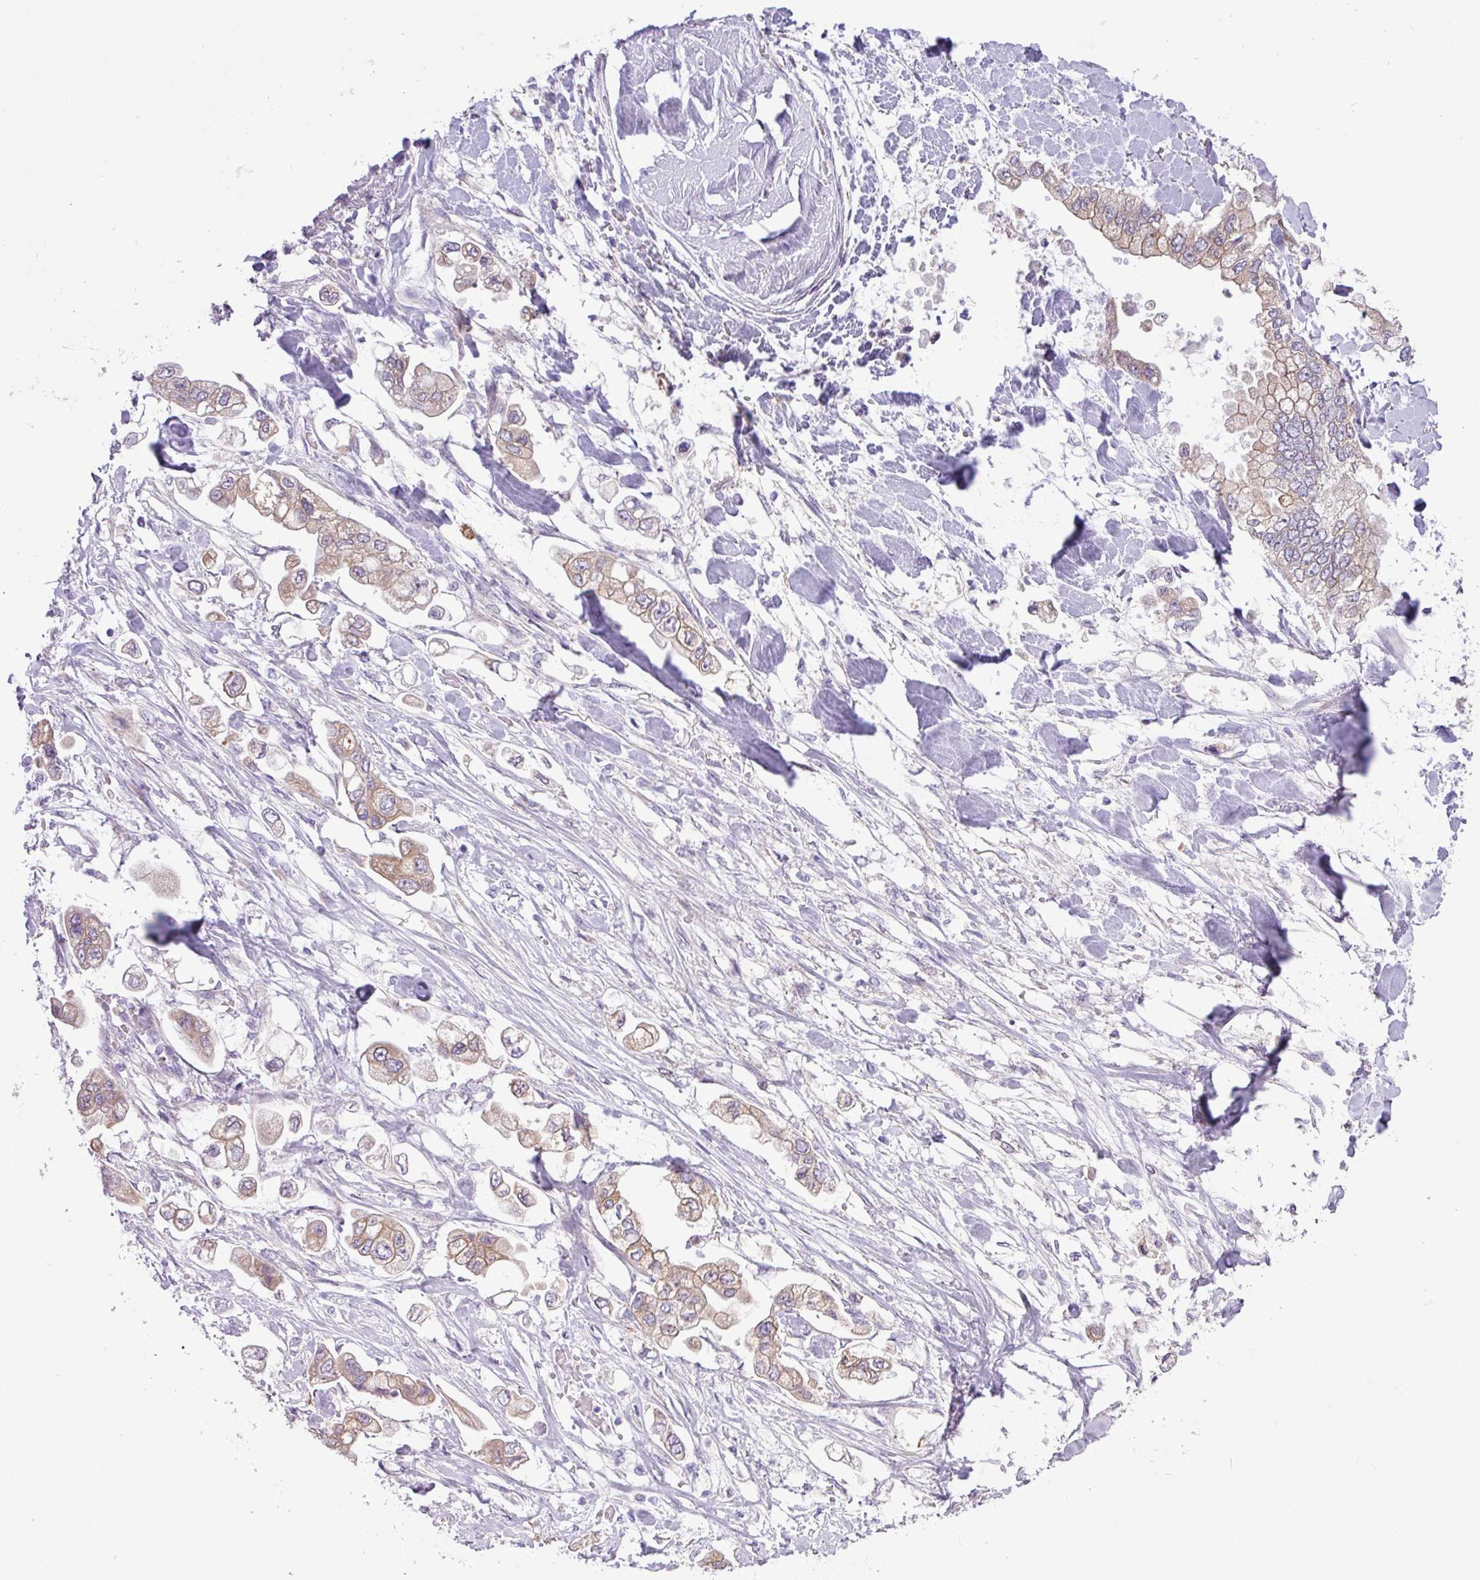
{"staining": {"intensity": "weak", "quantity": "25%-75%", "location": "cytoplasmic/membranous"}, "tissue": "stomach cancer", "cell_type": "Tumor cells", "image_type": "cancer", "snomed": [{"axis": "morphology", "description": "Adenocarcinoma, NOS"}, {"axis": "topography", "description": "Stomach"}], "caption": "About 25%-75% of tumor cells in human stomach cancer (adenocarcinoma) show weak cytoplasmic/membranous protein positivity as visualized by brown immunohistochemical staining.", "gene": "SLC38A1", "patient": {"sex": "male", "age": 62}}